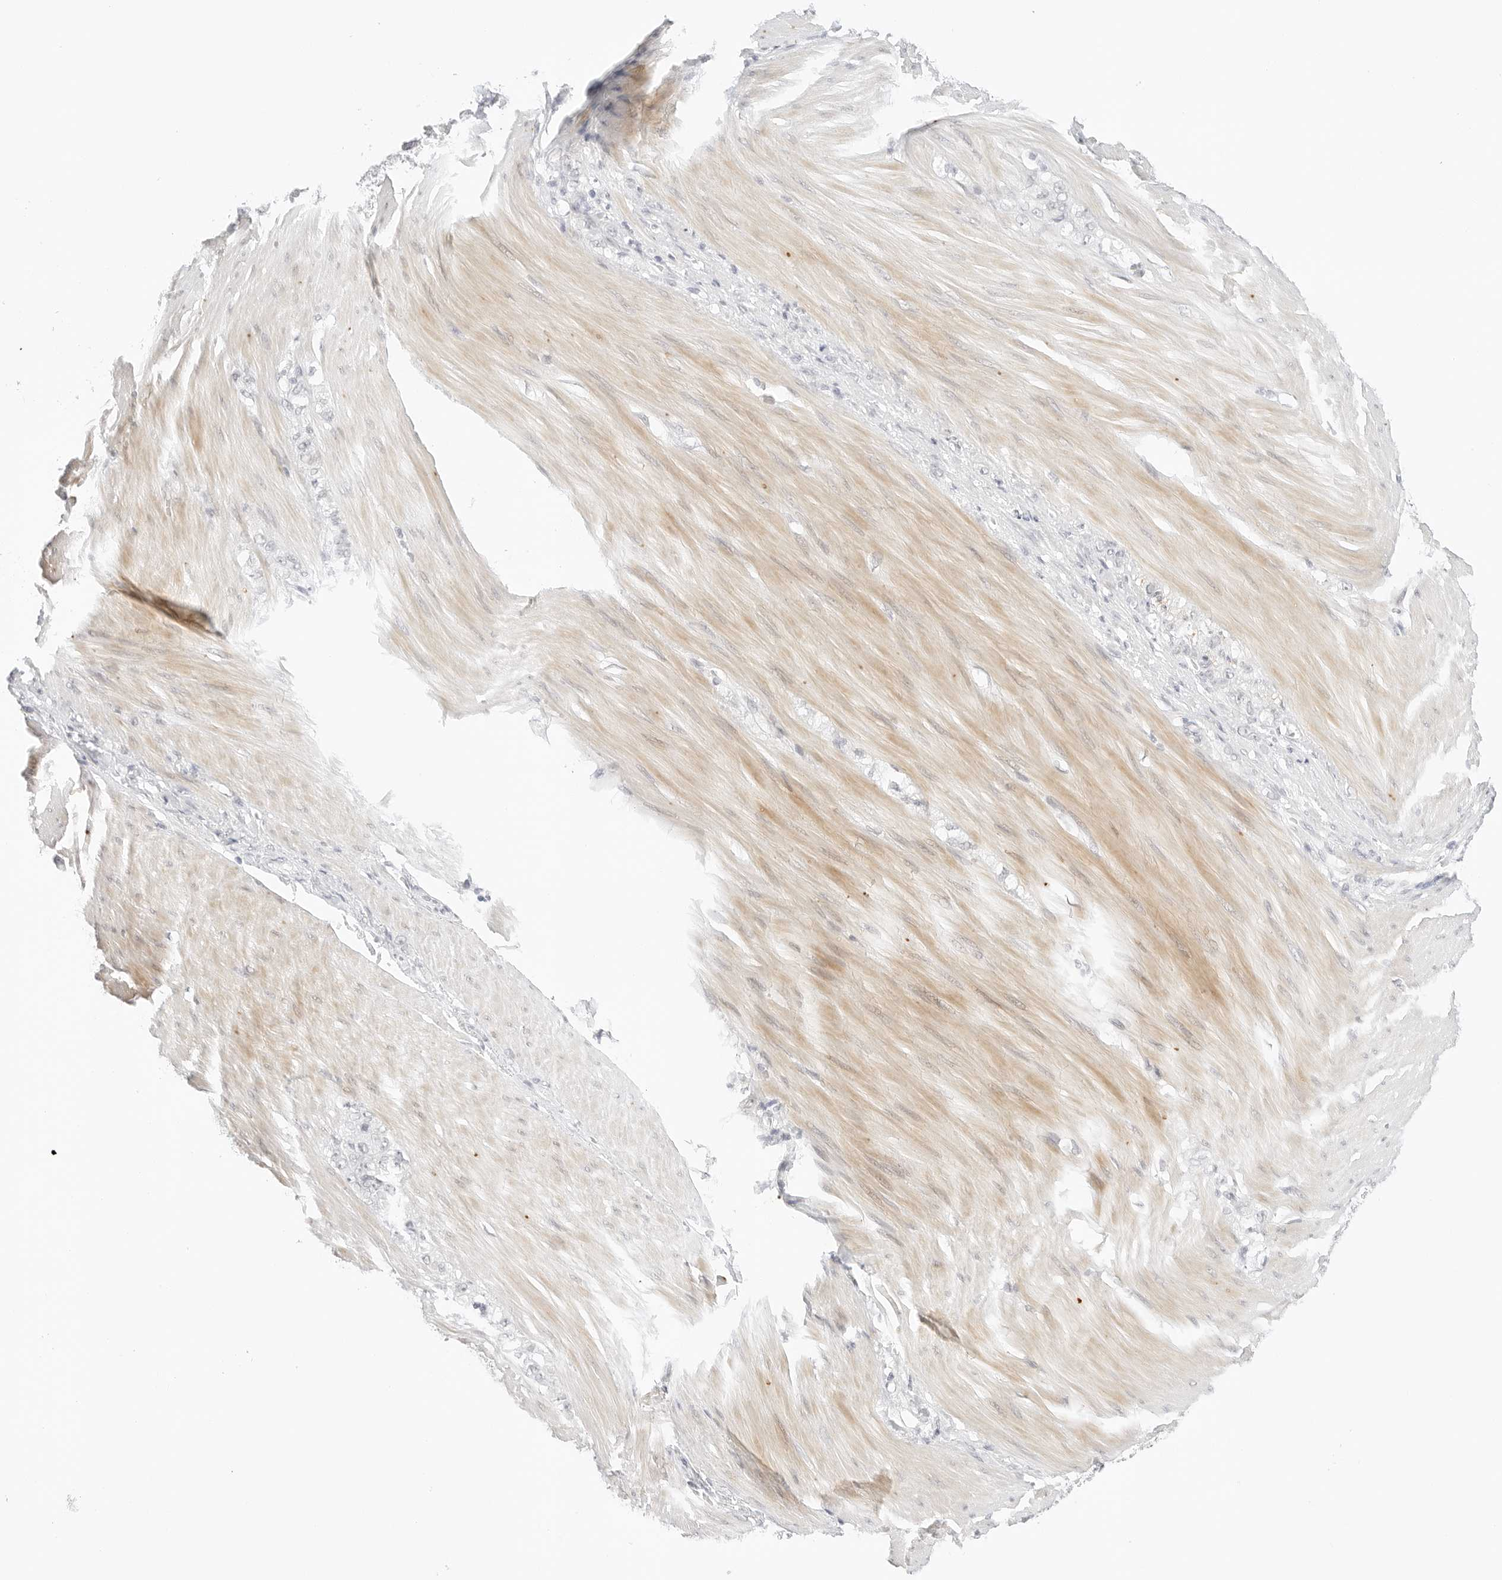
{"staining": {"intensity": "negative", "quantity": "none", "location": "none"}, "tissue": "stomach cancer", "cell_type": "Tumor cells", "image_type": "cancer", "snomed": [{"axis": "morphology", "description": "Normal tissue, NOS"}, {"axis": "morphology", "description": "Adenocarcinoma, NOS"}, {"axis": "topography", "description": "Stomach"}], "caption": "This is an IHC image of adenocarcinoma (stomach). There is no expression in tumor cells.", "gene": "XKR4", "patient": {"sex": "male", "age": 82}}